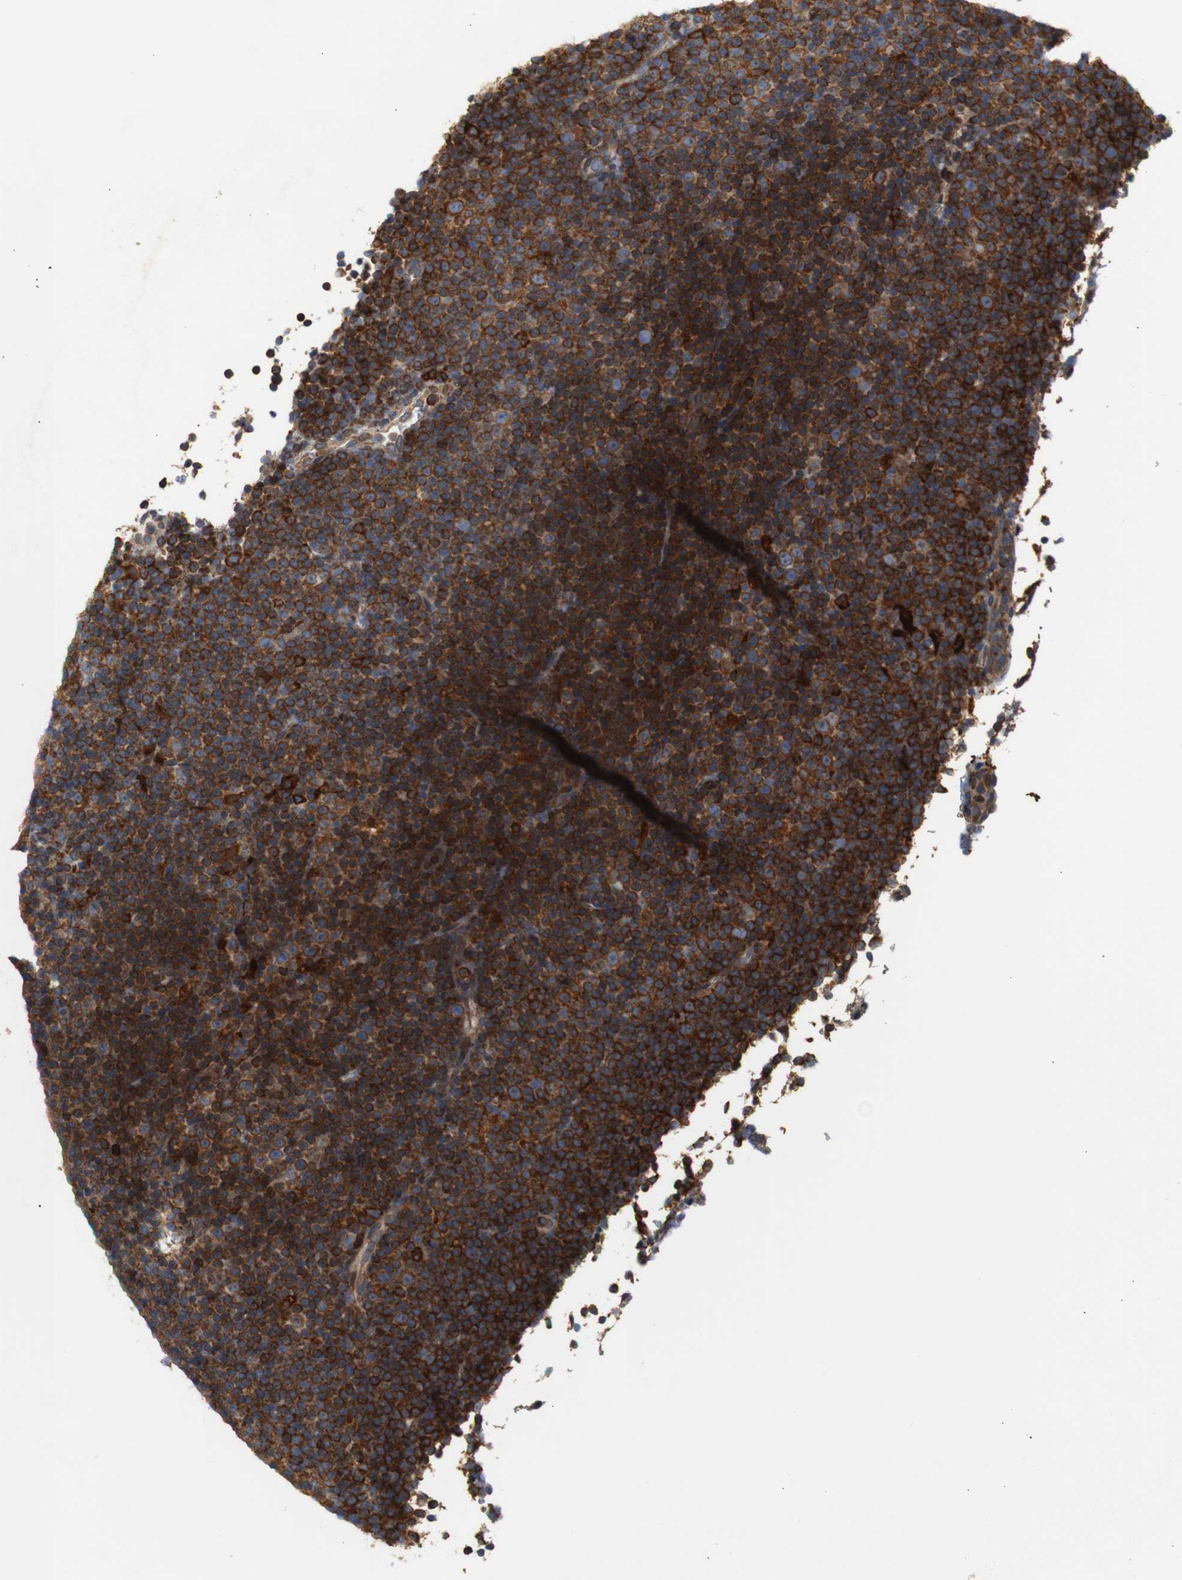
{"staining": {"intensity": "strong", "quantity": "25%-75%", "location": "cytoplasmic/membranous"}, "tissue": "lymphoma", "cell_type": "Tumor cells", "image_type": "cancer", "snomed": [{"axis": "morphology", "description": "Malignant lymphoma, non-Hodgkin's type, Low grade"}, {"axis": "topography", "description": "Lymph node"}], "caption": "Strong cytoplasmic/membranous expression is present in approximately 25%-75% of tumor cells in low-grade malignant lymphoma, non-Hodgkin's type. The protein is stained brown, and the nuclei are stained in blue (DAB (3,3'-diaminobenzidine) IHC with brightfield microscopy, high magnification).", "gene": "PTPN1", "patient": {"sex": "female", "age": 67}}